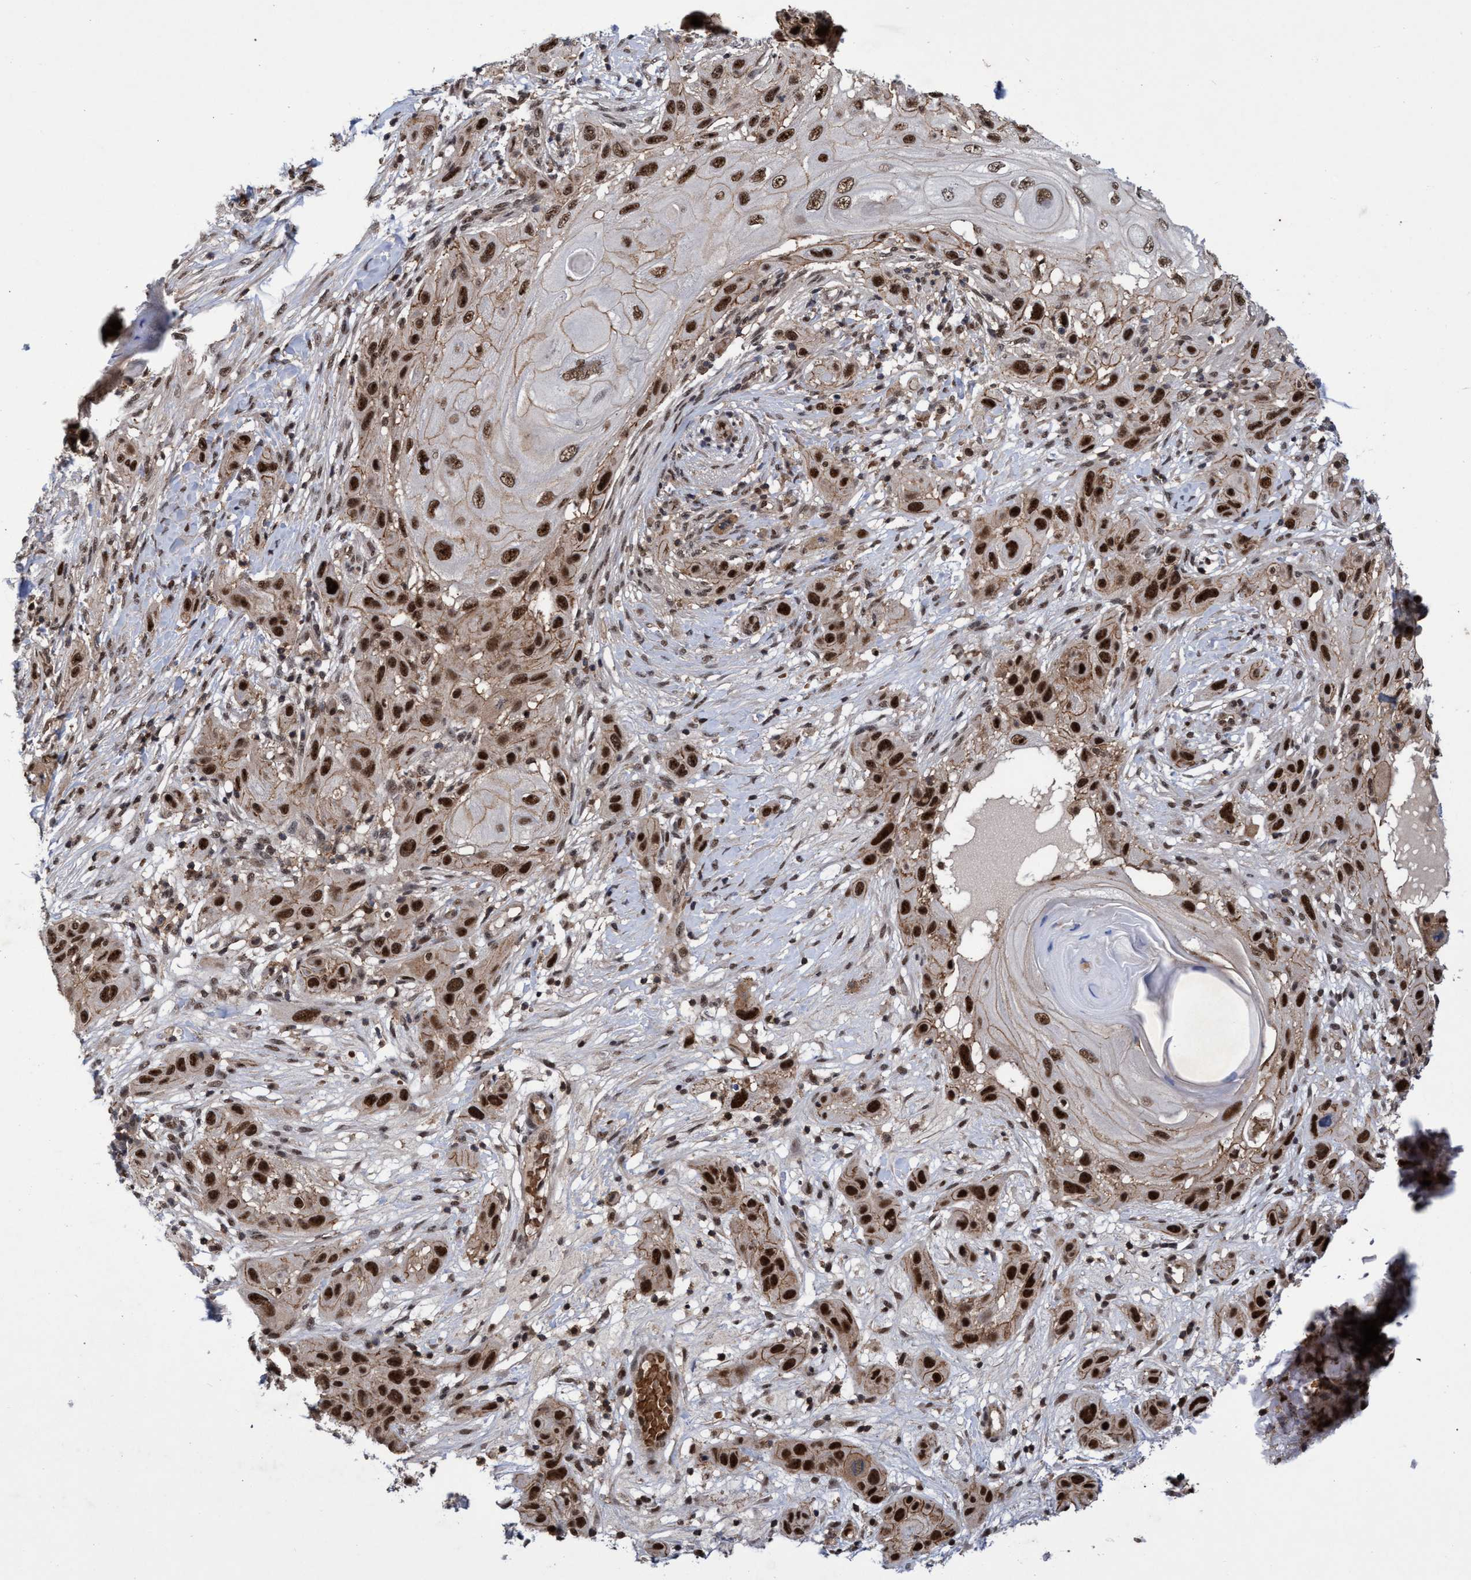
{"staining": {"intensity": "strong", "quantity": ">75%", "location": "nuclear"}, "tissue": "skin cancer", "cell_type": "Tumor cells", "image_type": "cancer", "snomed": [{"axis": "morphology", "description": "Squamous cell carcinoma, NOS"}, {"axis": "topography", "description": "Skin"}], "caption": "Protein expression analysis of human squamous cell carcinoma (skin) reveals strong nuclear expression in approximately >75% of tumor cells.", "gene": "GTF2F1", "patient": {"sex": "female", "age": 96}}